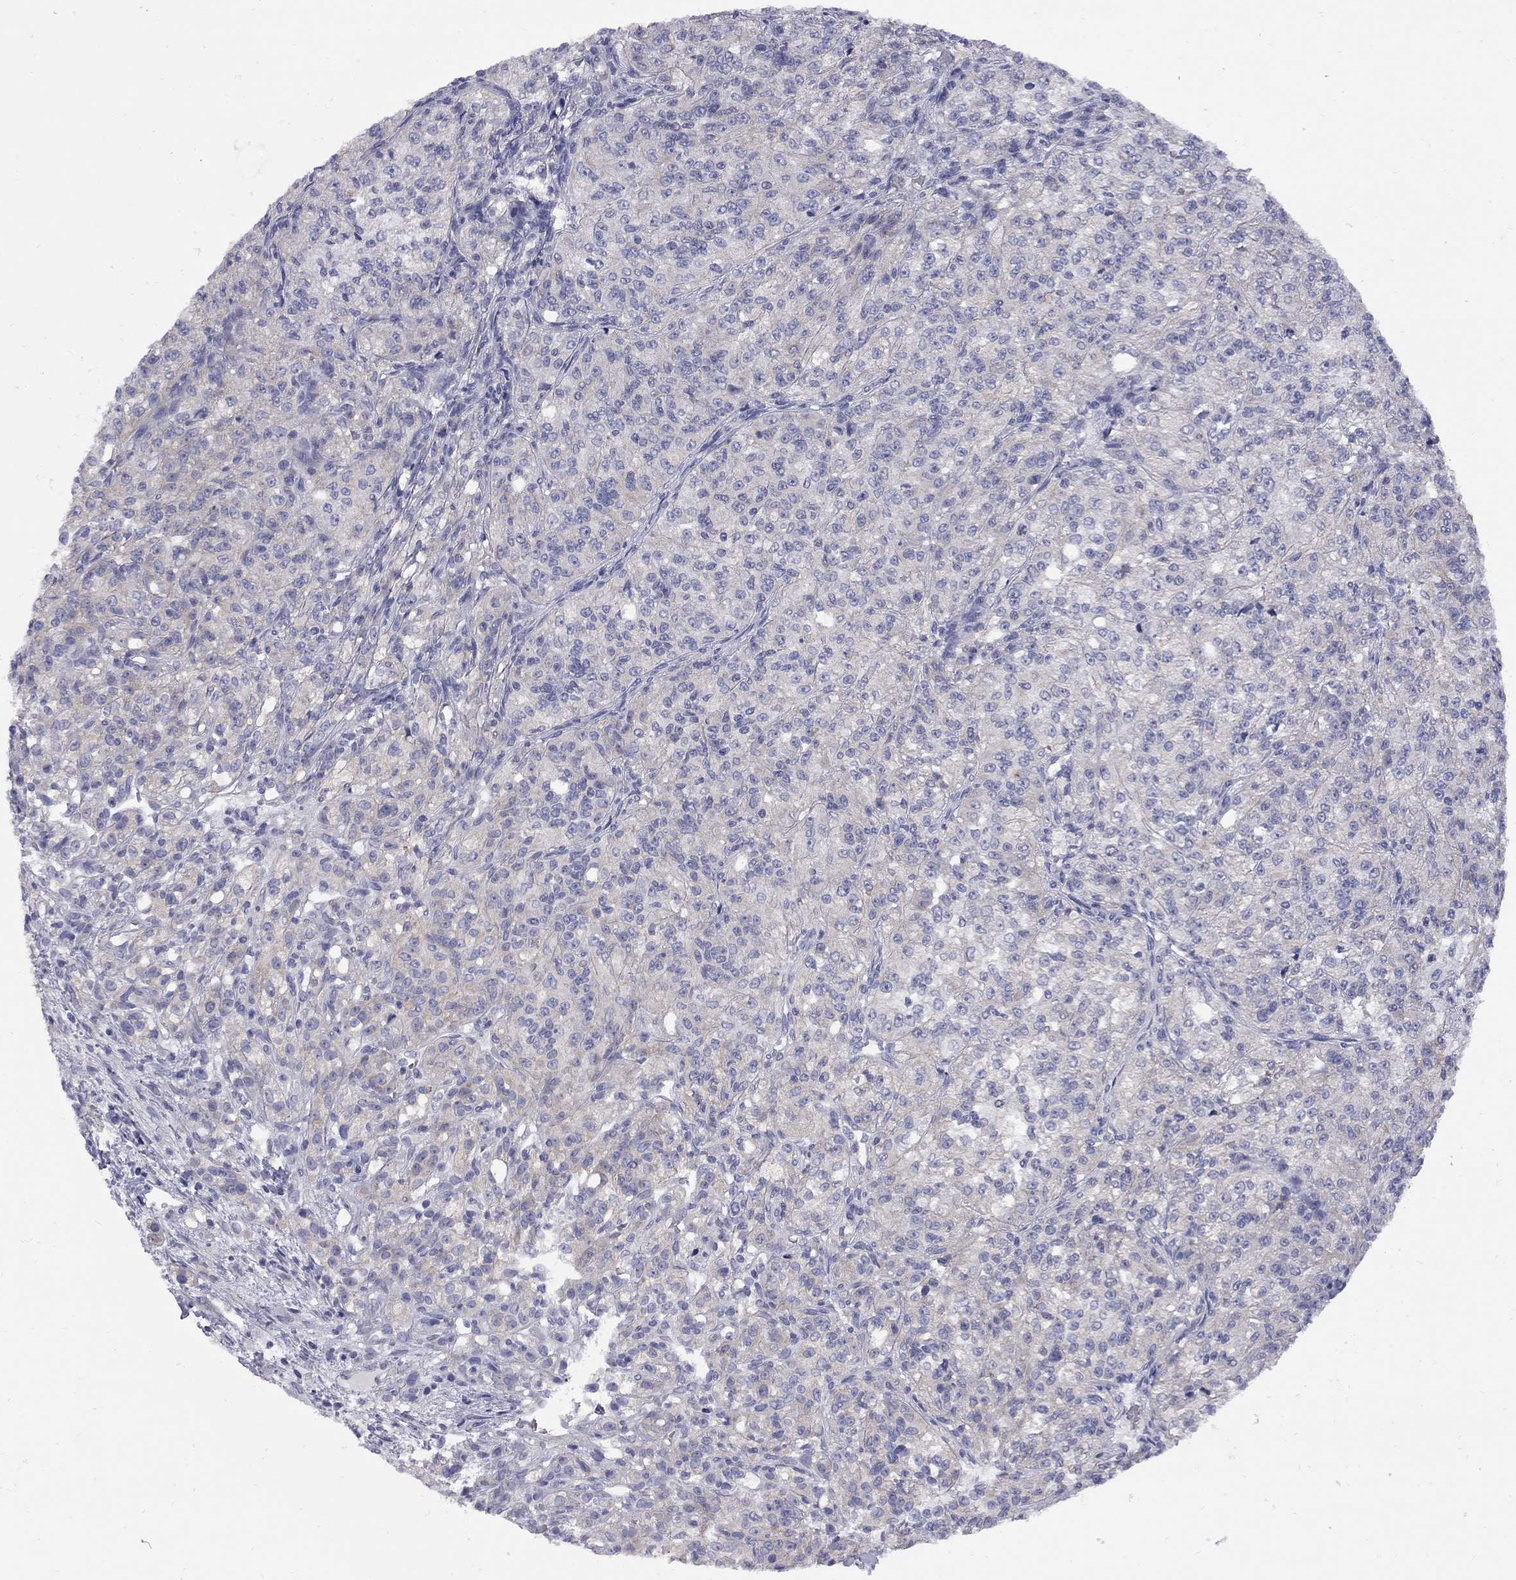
{"staining": {"intensity": "weak", "quantity": "<25%", "location": "cytoplasmic/membranous"}, "tissue": "renal cancer", "cell_type": "Tumor cells", "image_type": "cancer", "snomed": [{"axis": "morphology", "description": "Adenocarcinoma, NOS"}, {"axis": "topography", "description": "Kidney"}], "caption": "Protein analysis of renal cancer (adenocarcinoma) demonstrates no significant staining in tumor cells.", "gene": "ABCB4", "patient": {"sex": "female", "age": 63}}